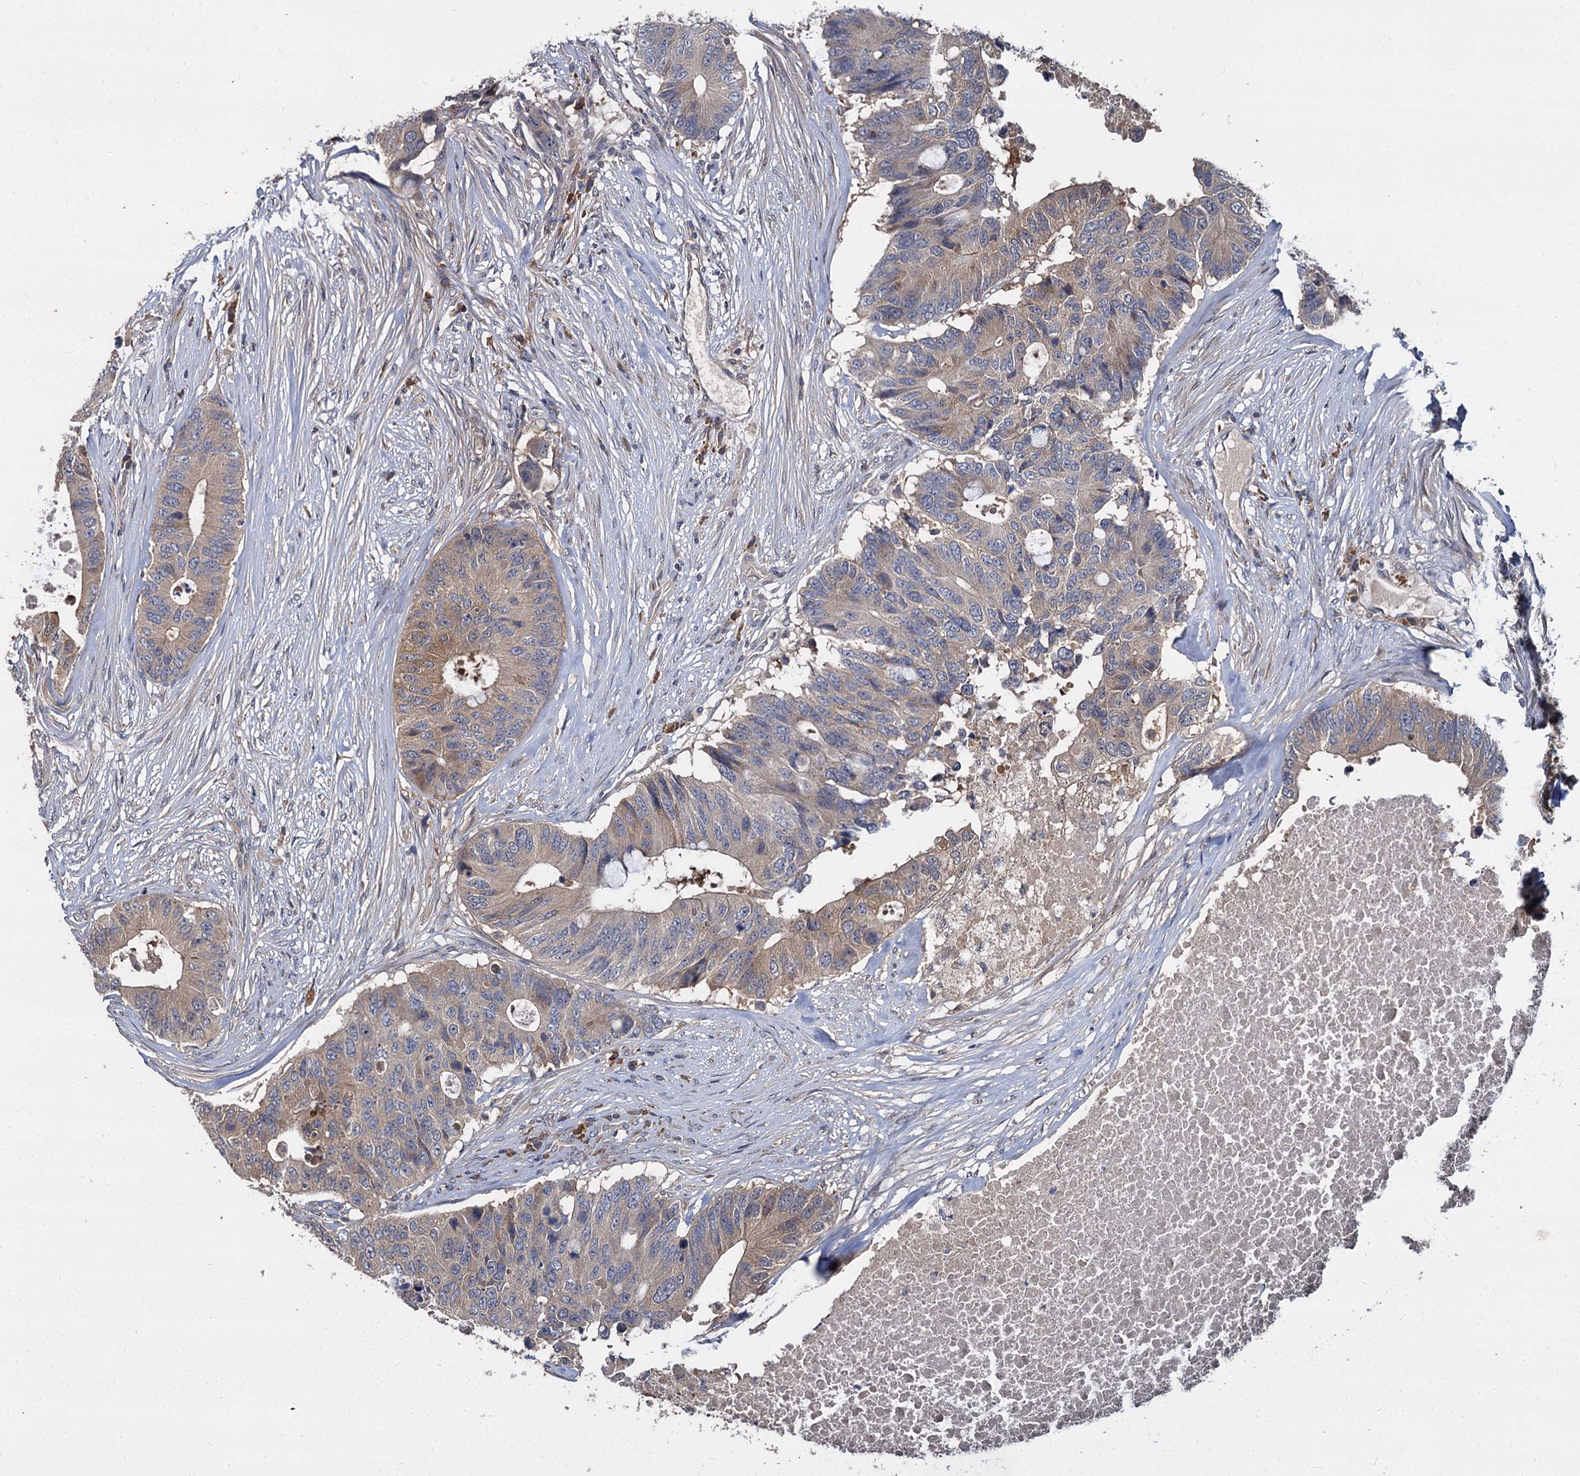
{"staining": {"intensity": "weak", "quantity": "25%-75%", "location": "cytoplasmic/membranous"}, "tissue": "colorectal cancer", "cell_type": "Tumor cells", "image_type": "cancer", "snomed": [{"axis": "morphology", "description": "Adenocarcinoma, NOS"}, {"axis": "topography", "description": "Colon"}], "caption": "IHC of colorectal cancer (adenocarcinoma) shows low levels of weak cytoplasmic/membranous staining in approximately 25%-75% of tumor cells. (DAB (3,3'-diaminobenzidine) IHC with brightfield microscopy, high magnification).", "gene": "CCDC184", "patient": {"sex": "male", "age": 71}}